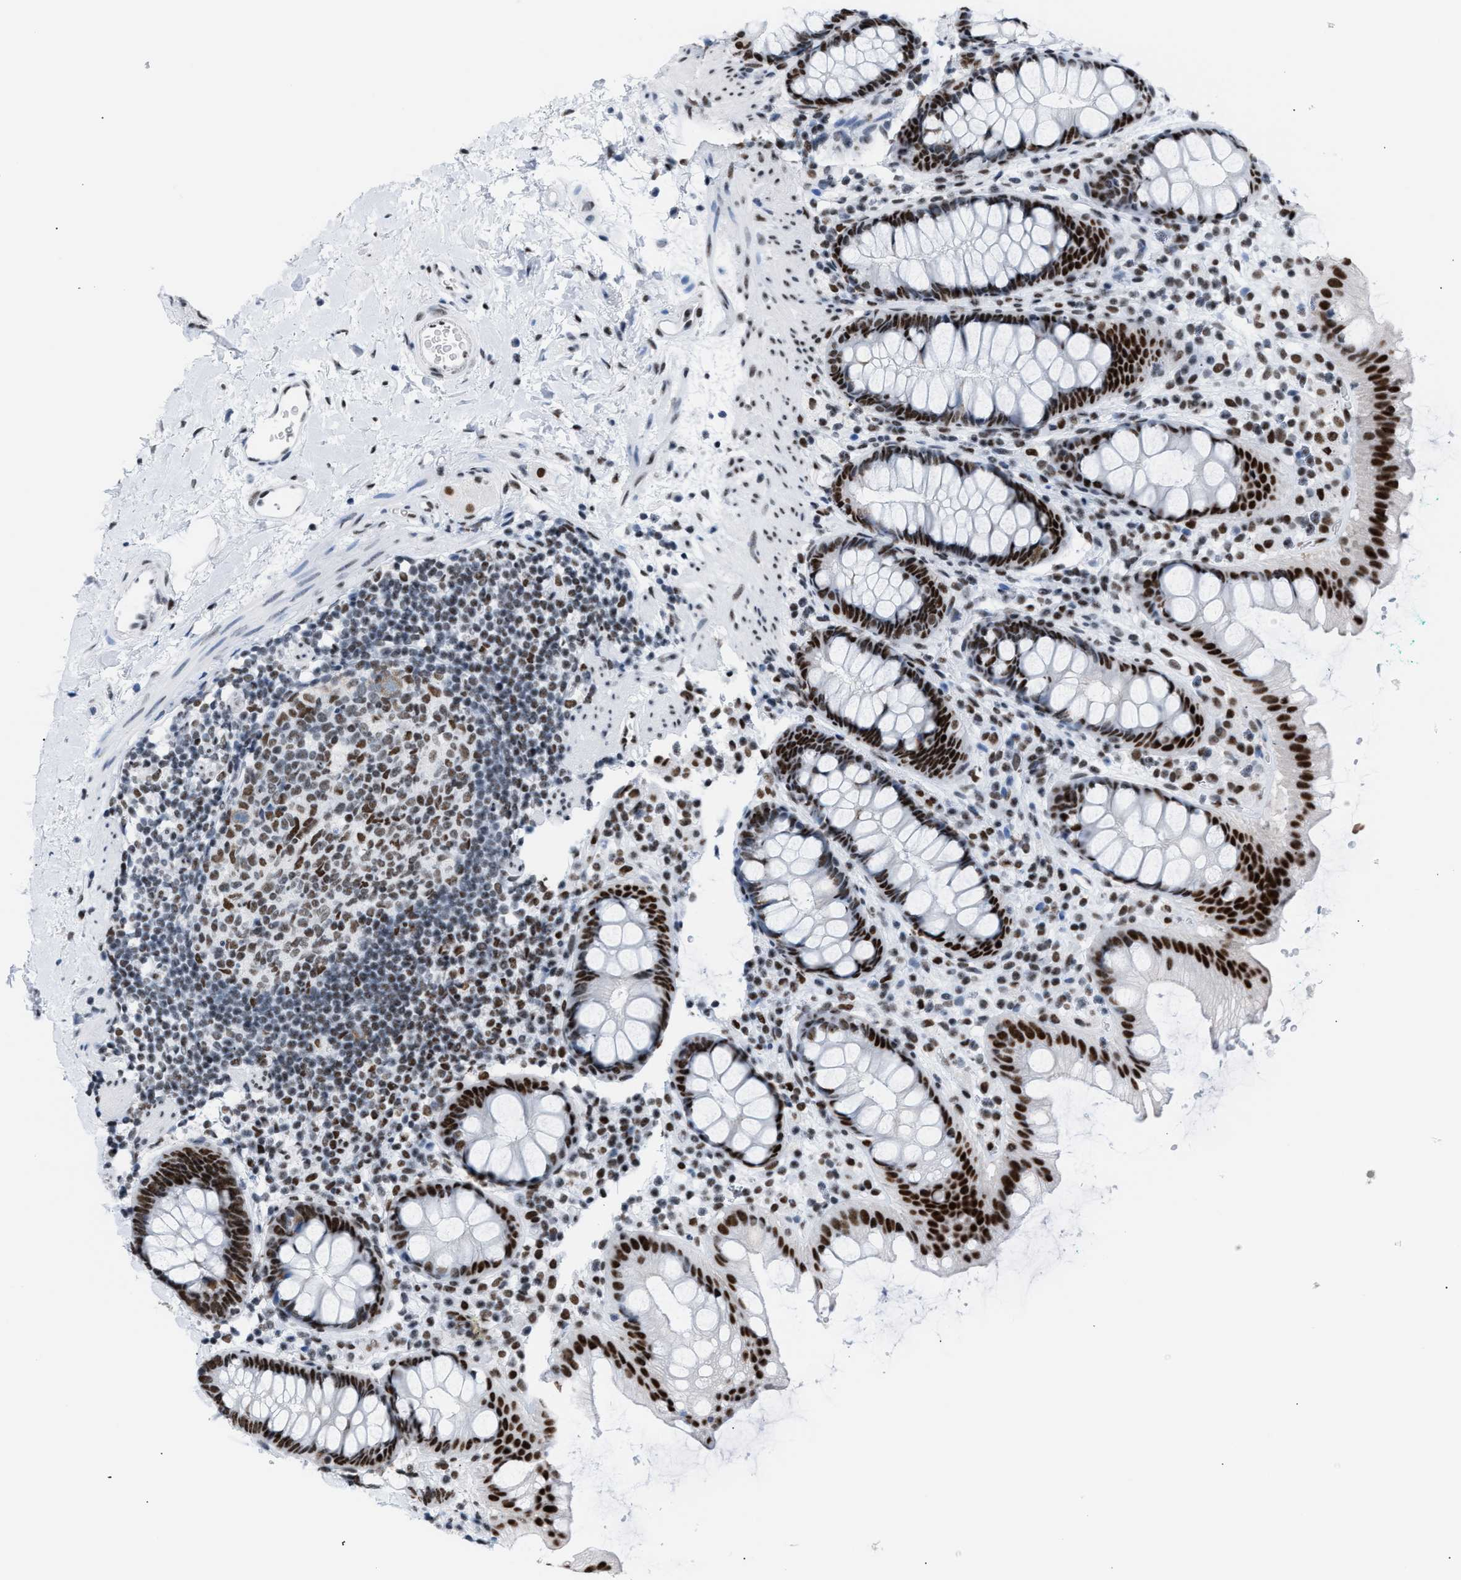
{"staining": {"intensity": "strong", "quantity": ">75%", "location": "nuclear"}, "tissue": "rectum", "cell_type": "Glandular cells", "image_type": "normal", "snomed": [{"axis": "morphology", "description": "Normal tissue, NOS"}, {"axis": "topography", "description": "Rectum"}], "caption": "An image of rectum stained for a protein reveals strong nuclear brown staining in glandular cells. (DAB = brown stain, brightfield microscopy at high magnification).", "gene": "CCAR2", "patient": {"sex": "female", "age": 65}}